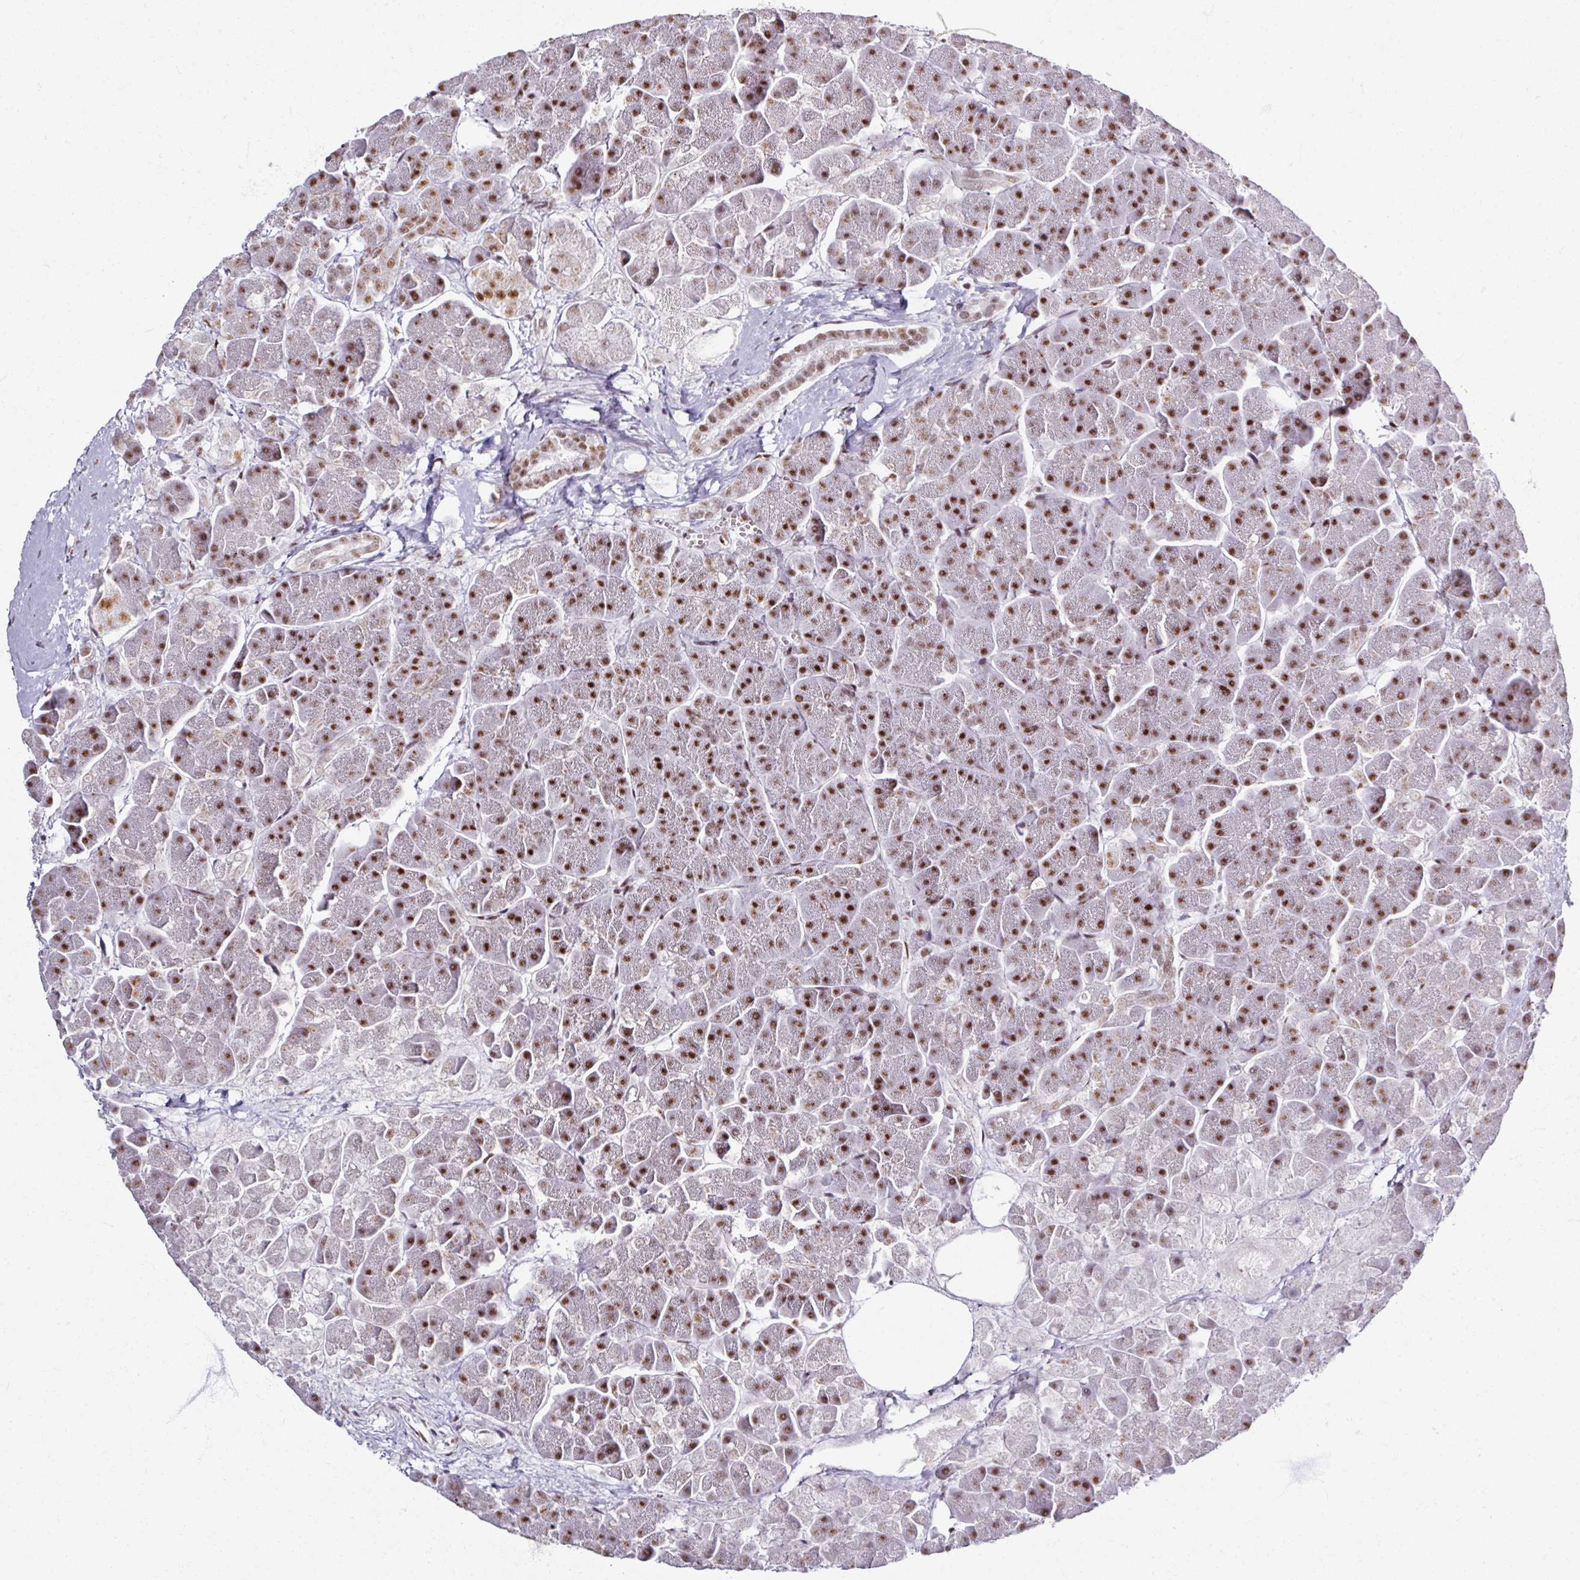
{"staining": {"intensity": "moderate", "quantity": ">75%", "location": "nuclear"}, "tissue": "pancreas", "cell_type": "Exocrine glandular cells", "image_type": "normal", "snomed": [{"axis": "morphology", "description": "Normal tissue, NOS"}, {"axis": "topography", "description": "Pancreas"}, {"axis": "topography", "description": "Peripheral nerve tissue"}], "caption": "Protein expression analysis of benign pancreas shows moderate nuclear staining in approximately >75% of exocrine glandular cells.", "gene": "ADAR", "patient": {"sex": "male", "age": 54}}